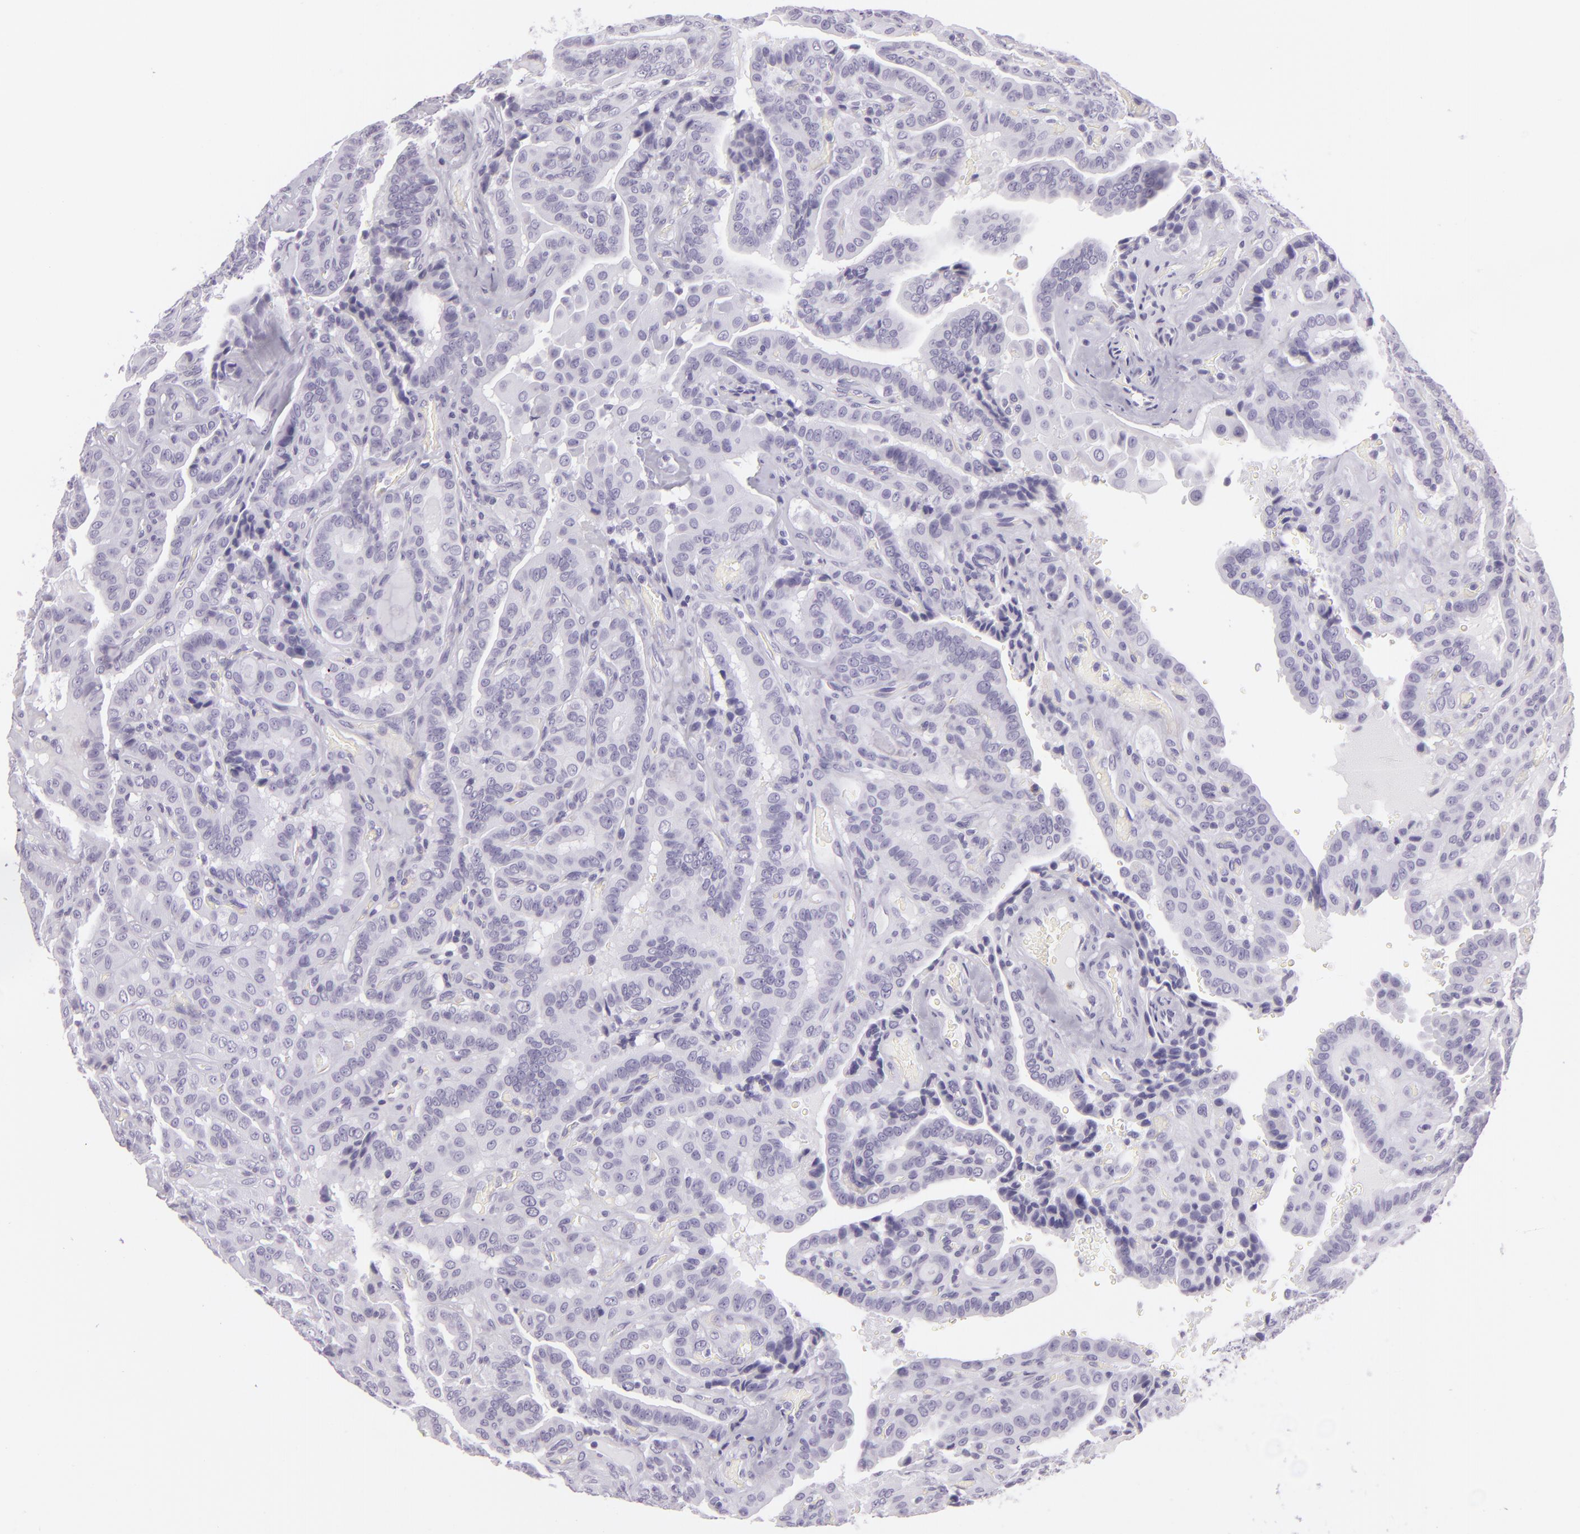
{"staining": {"intensity": "negative", "quantity": "none", "location": "none"}, "tissue": "thyroid cancer", "cell_type": "Tumor cells", "image_type": "cancer", "snomed": [{"axis": "morphology", "description": "Papillary adenocarcinoma, NOS"}, {"axis": "topography", "description": "Thyroid gland"}], "caption": "Tumor cells are negative for brown protein staining in thyroid cancer (papillary adenocarcinoma).", "gene": "MUC6", "patient": {"sex": "male", "age": 87}}